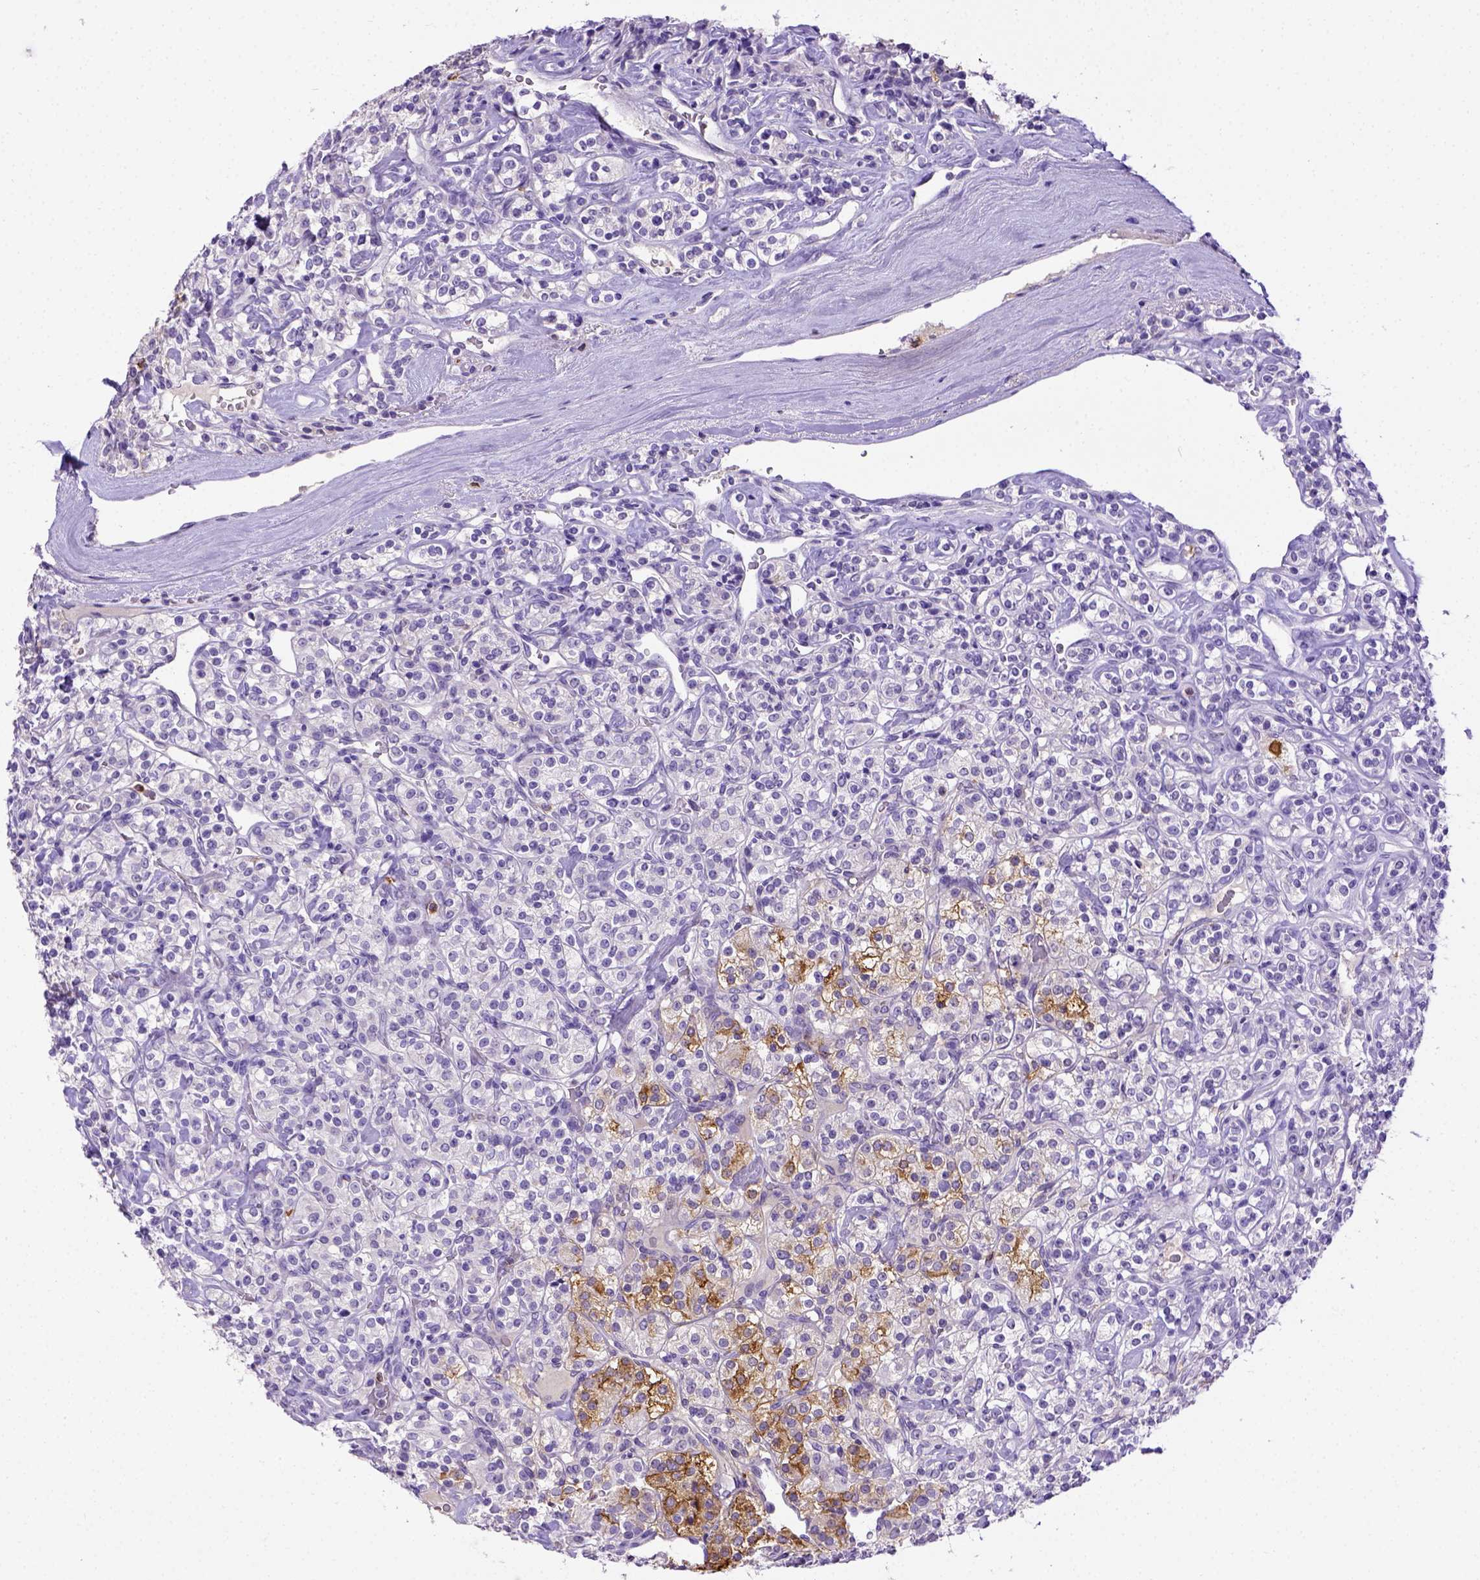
{"staining": {"intensity": "moderate", "quantity": "<25%", "location": "cytoplasmic/membranous"}, "tissue": "renal cancer", "cell_type": "Tumor cells", "image_type": "cancer", "snomed": [{"axis": "morphology", "description": "Adenocarcinoma, NOS"}, {"axis": "topography", "description": "Kidney"}], "caption": "Immunohistochemistry of renal cancer exhibits low levels of moderate cytoplasmic/membranous expression in about <25% of tumor cells.", "gene": "B3GAT1", "patient": {"sex": "male", "age": 77}}